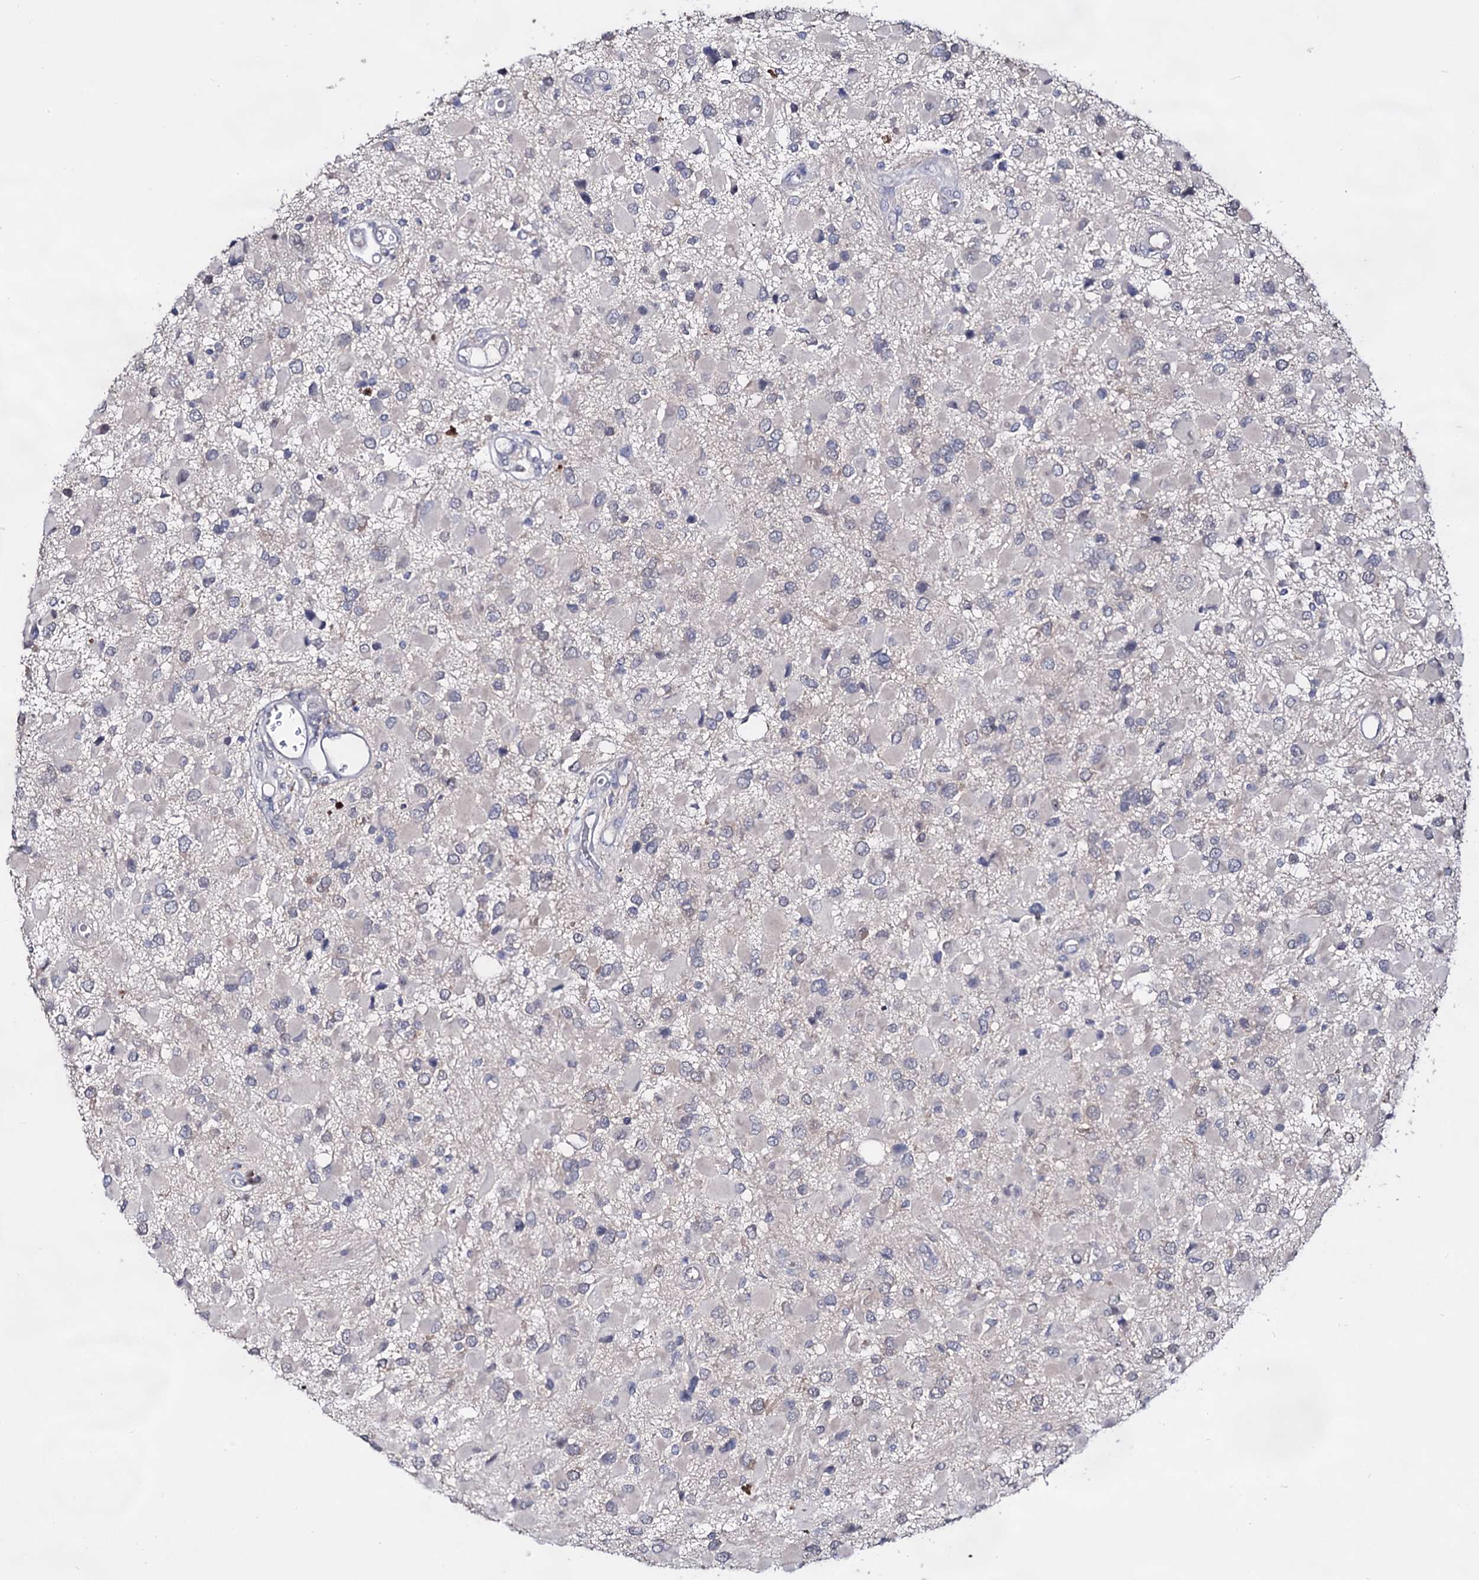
{"staining": {"intensity": "negative", "quantity": "none", "location": "none"}, "tissue": "glioma", "cell_type": "Tumor cells", "image_type": "cancer", "snomed": [{"axis": "morphology", "description": "Glioma, malignant, High grade"}, {"axis": "topography", "description": "Brain"}], "caption": "An image of human glioma is negative for staining in tumor cells.", "gene": "ARFIP2", "patient": {"sex": "male", "age": 53}}